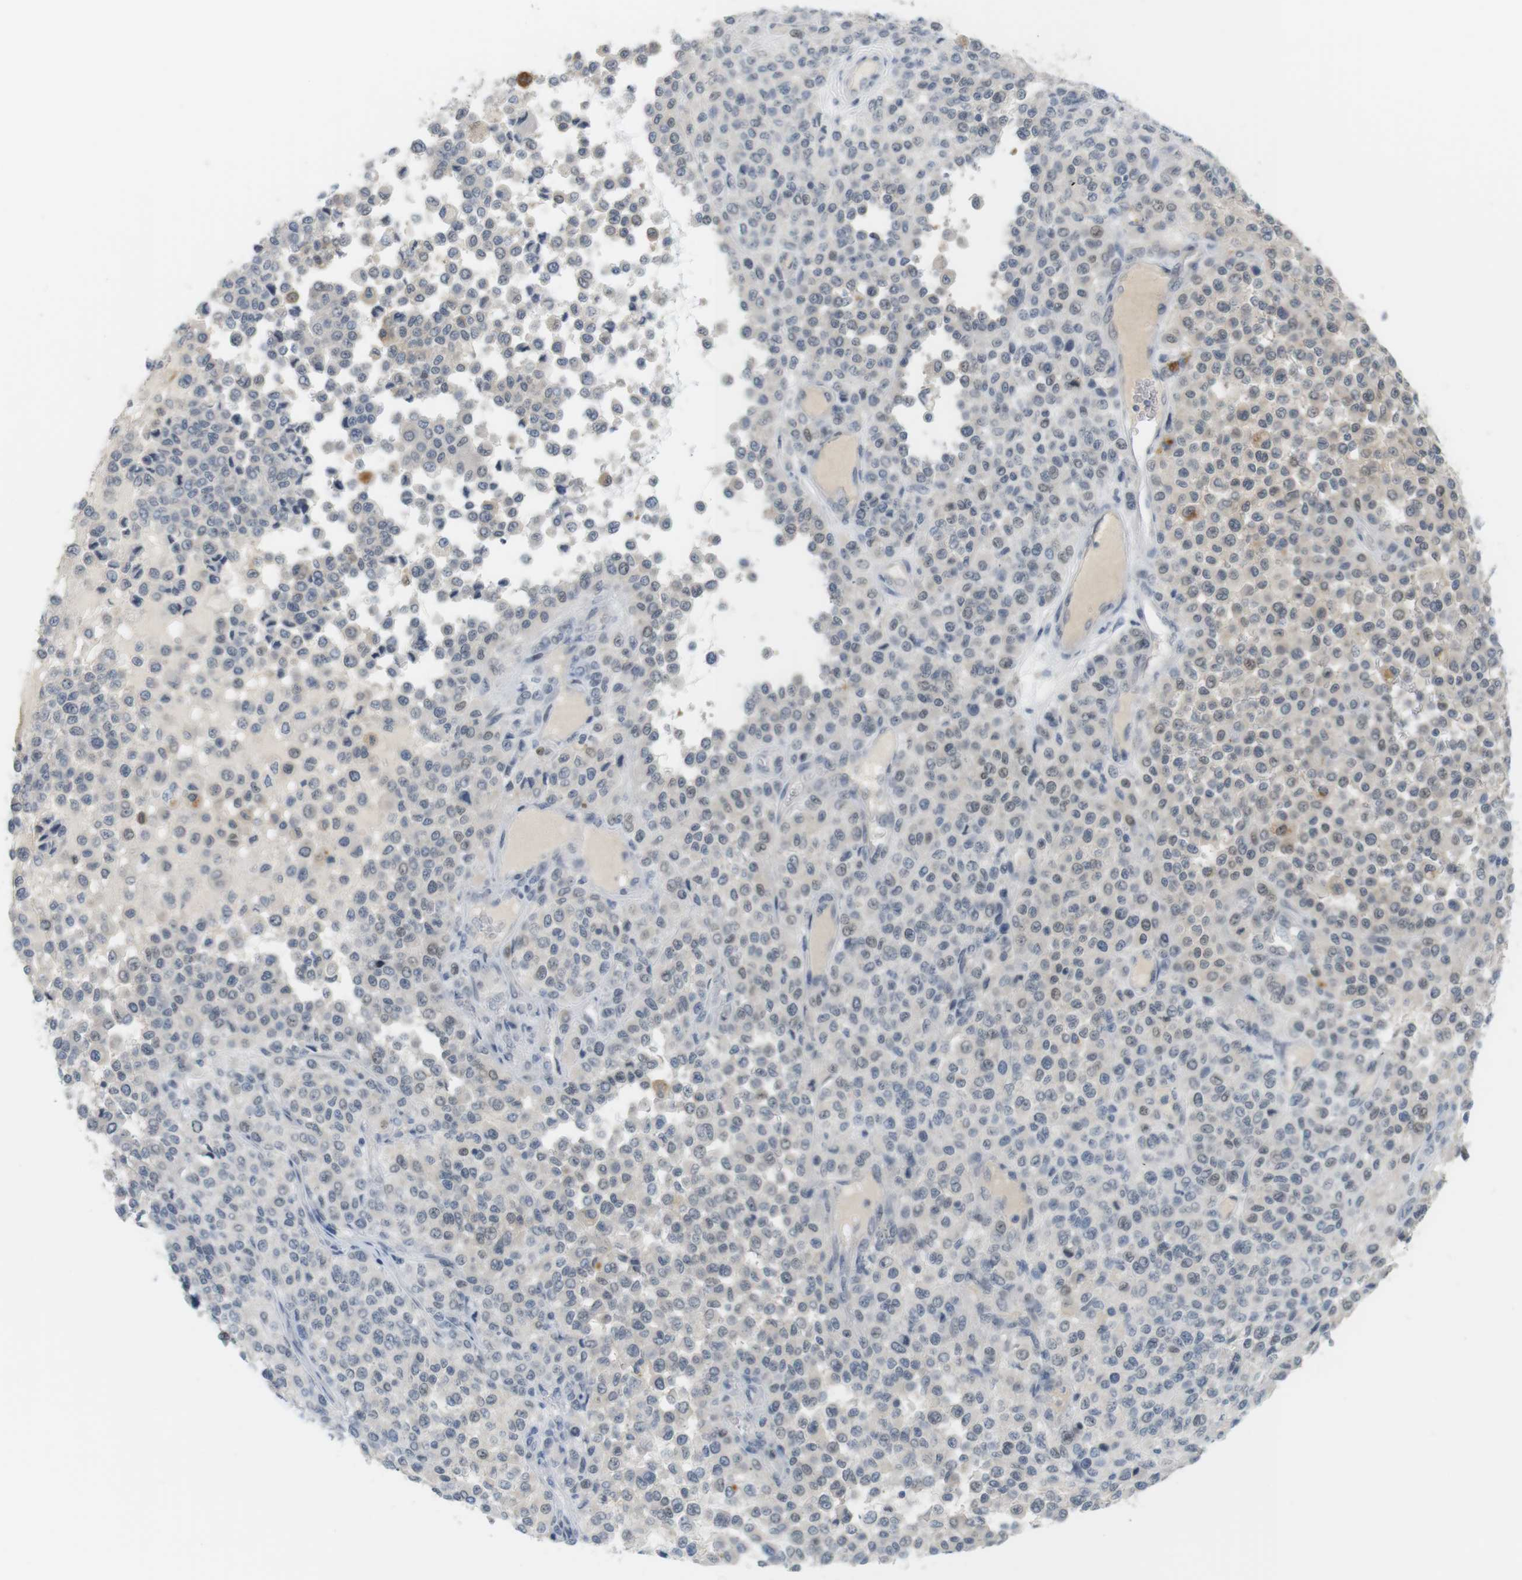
{"staining": {"intensity": "weak", "quantity": "<25%", "location": "nuclear"}, "tissue": "melanoma", "cell_type": "Tumor cells", "image_type": "cancer", "snomed": [{"axis": "morphology", "description": "Malignant melanoma, Metastatic site"}, {"axis": "topography", "description": "Pancreas"}], "caption": "This is an immunohistochemistry histopathology image of human melanoma. There is no staining in tumor cells.", "gene": "CREB3L2", "patient": {"sex": "female", "age": 30}}